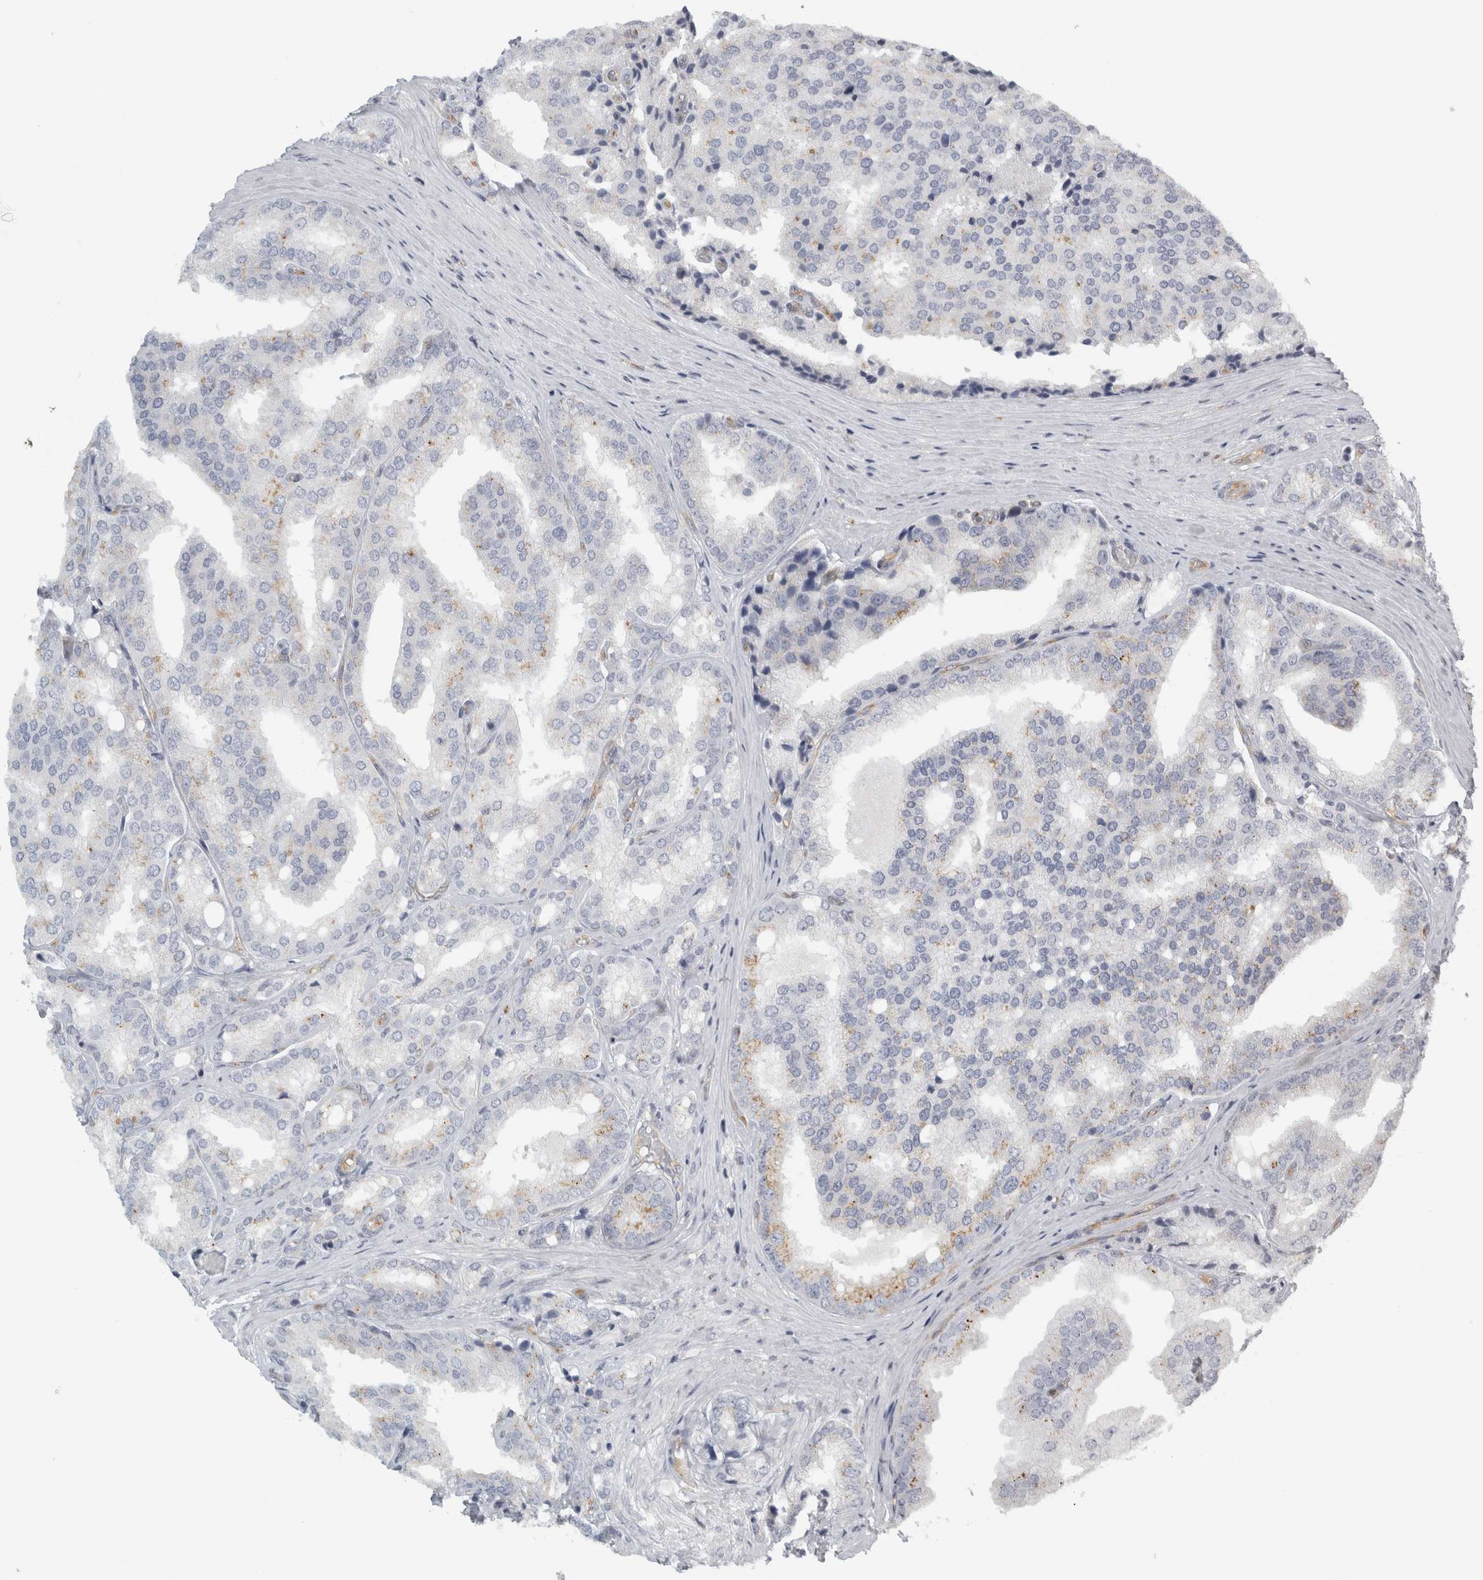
{"staining": {"intensity": "weak", "quantity": "<25%", "location": "cytoplasmic/membranous"}, "tissue": "prostate cancer", "cell_type": "Tumor cells", "image_type": "cancer", "snomed": [{"axis": "morphology", "description": "Adenocarcinoma, High grade"}, {"axis": "topography", "description": "Prostate"}], "caption": "High power microscopy image of an immunohistochemistry (IHC) micrograph of prostate cancer, revealing no significant staining in tumor cells. (DAB IHC with hematoxylin counter stain).", "gene": "PEX6", "patient": {"sex": "male", "age": 50}}